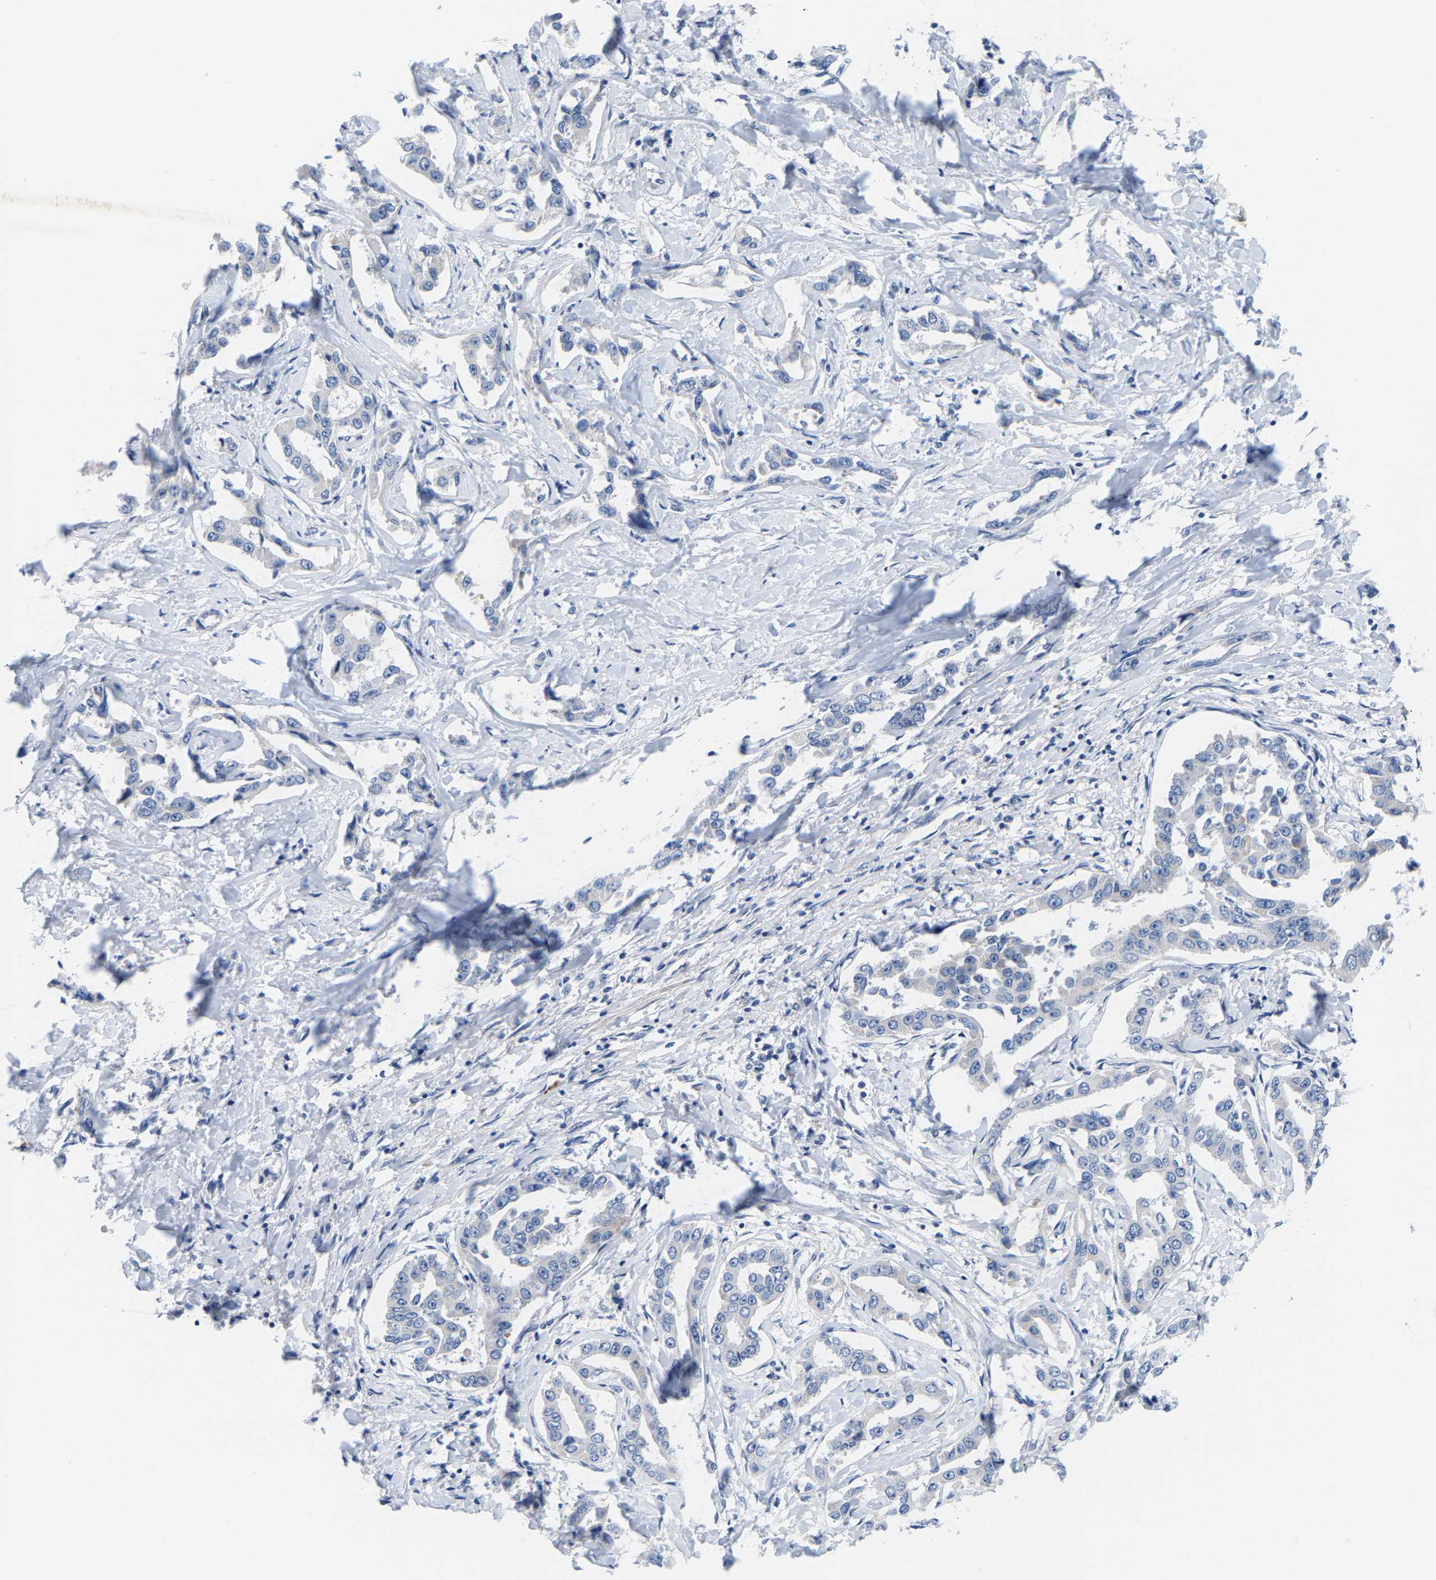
{"staining": {"intensity": "negative", "quantity": "none", "location": "none"}, "tissue": "liver cancer", "cell_type": "Tumor cells", "image_type": "cancer", "snomed": [{"axis": "morphology", "description": "Cholangiocarcinoma"}, {"axis": "topography", "description": "Liver"}], "caption": "IHC photomicrograph of neoplastic tissue: liver cholangiocarcinoma stained with DAB demonstrates no significant protein positivity in tumor cells.", "gene": "KLHL1", "patient": {"sex": "male", "age": 59}}